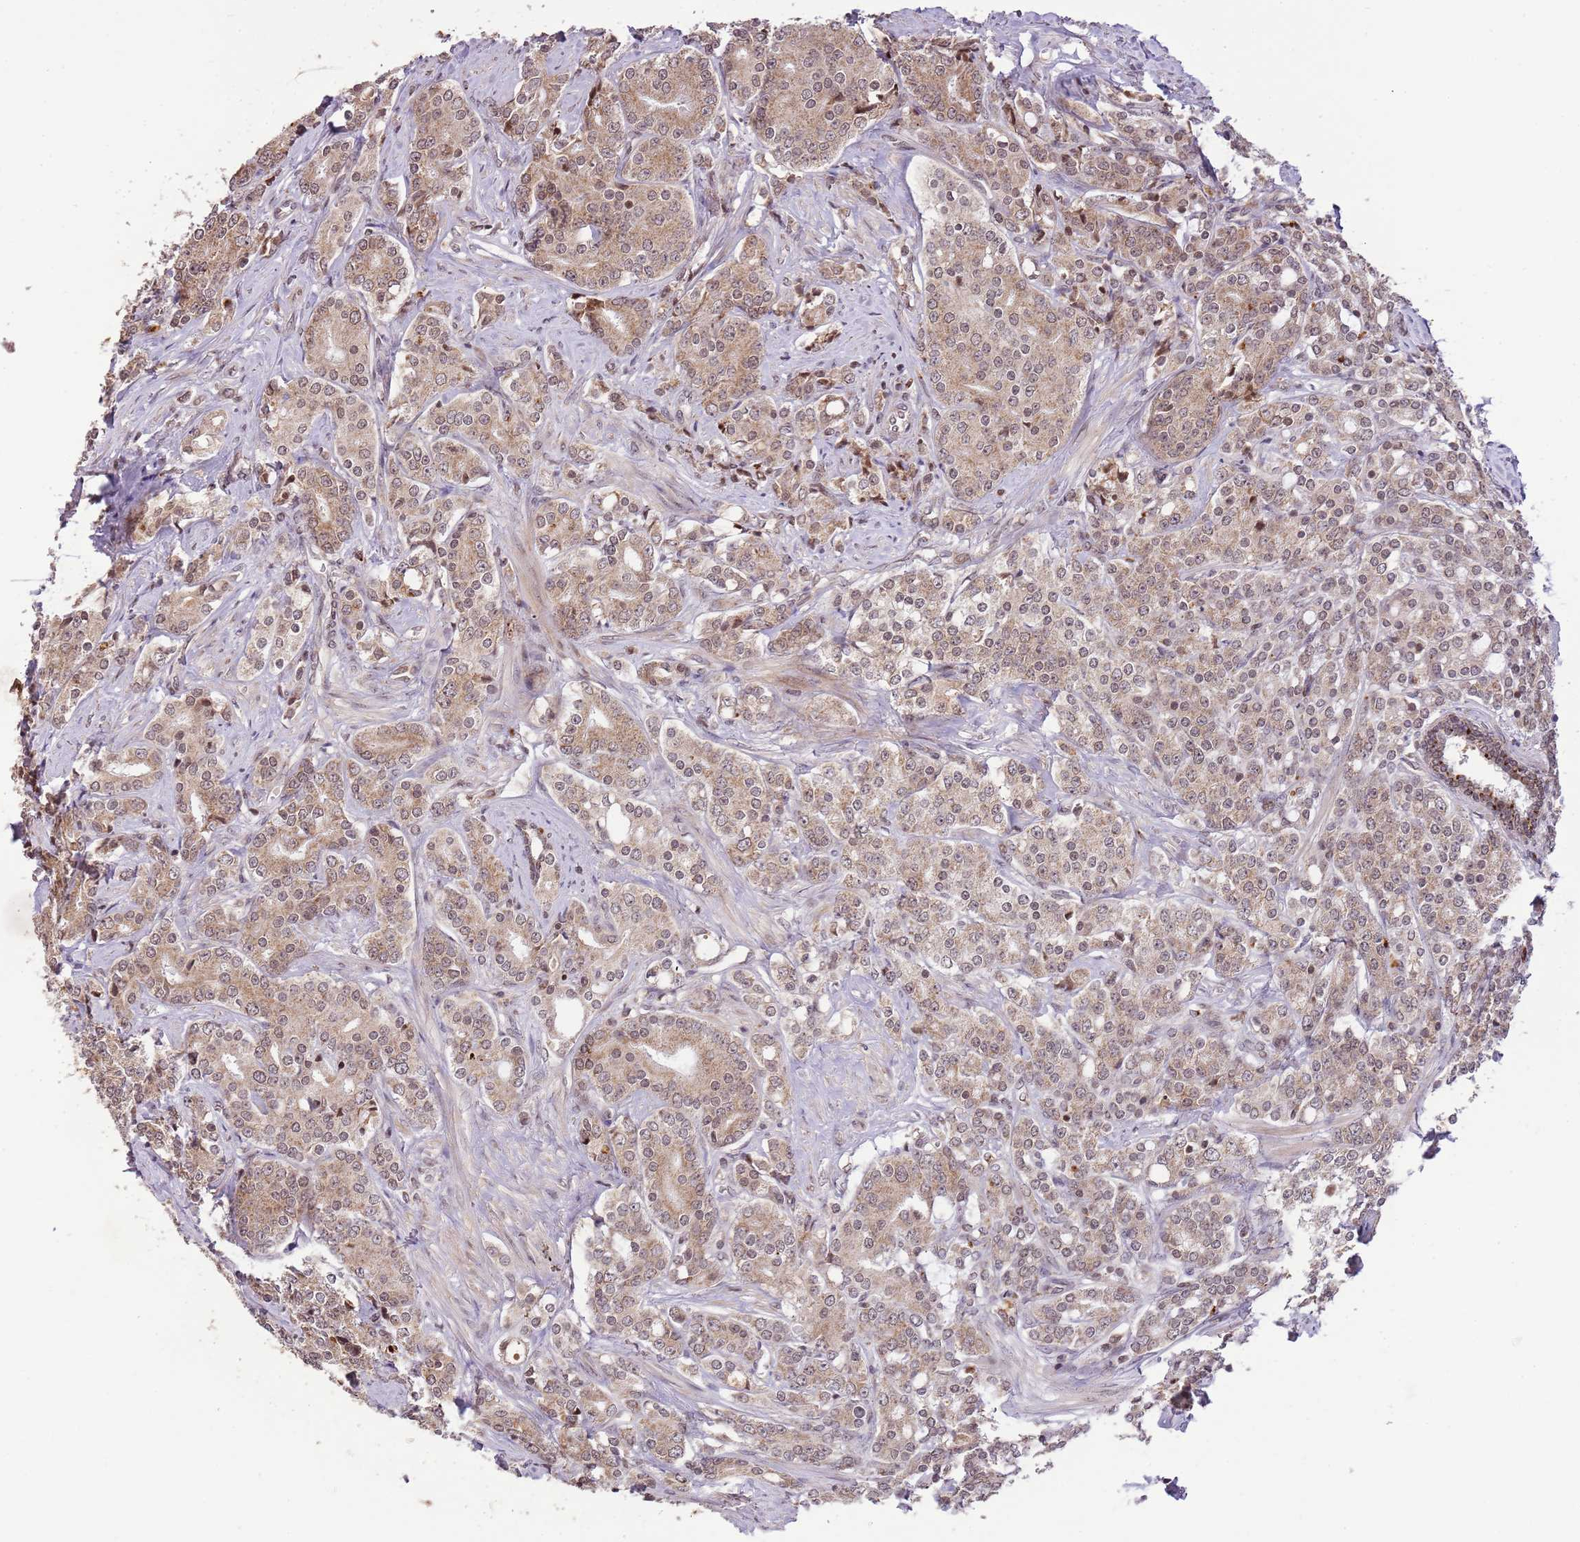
{"staining": {"intensity": "weak", "quantity": ">75%", "location": "cytoplasmic/membranous,nuclear"}, "tissue": "prostate cancer", "cell_type": "Tumor cells", "image_type": "cancer", "snomed": [{"axis": "morphology", "description": "Adenocarcinoma, High grade"}, {"axis": "topography", "description": "Prostate"}], "caption": "Approximately >75% of tumor cells in prostate adenocarcinoma (high-grade) display weak cytoplasmic/membranous and nuclear protein staining as visualized by brown immunohistochemical staining.", "gene": "SAMSN1", "patient": {"sex": "male", "age": 62}}